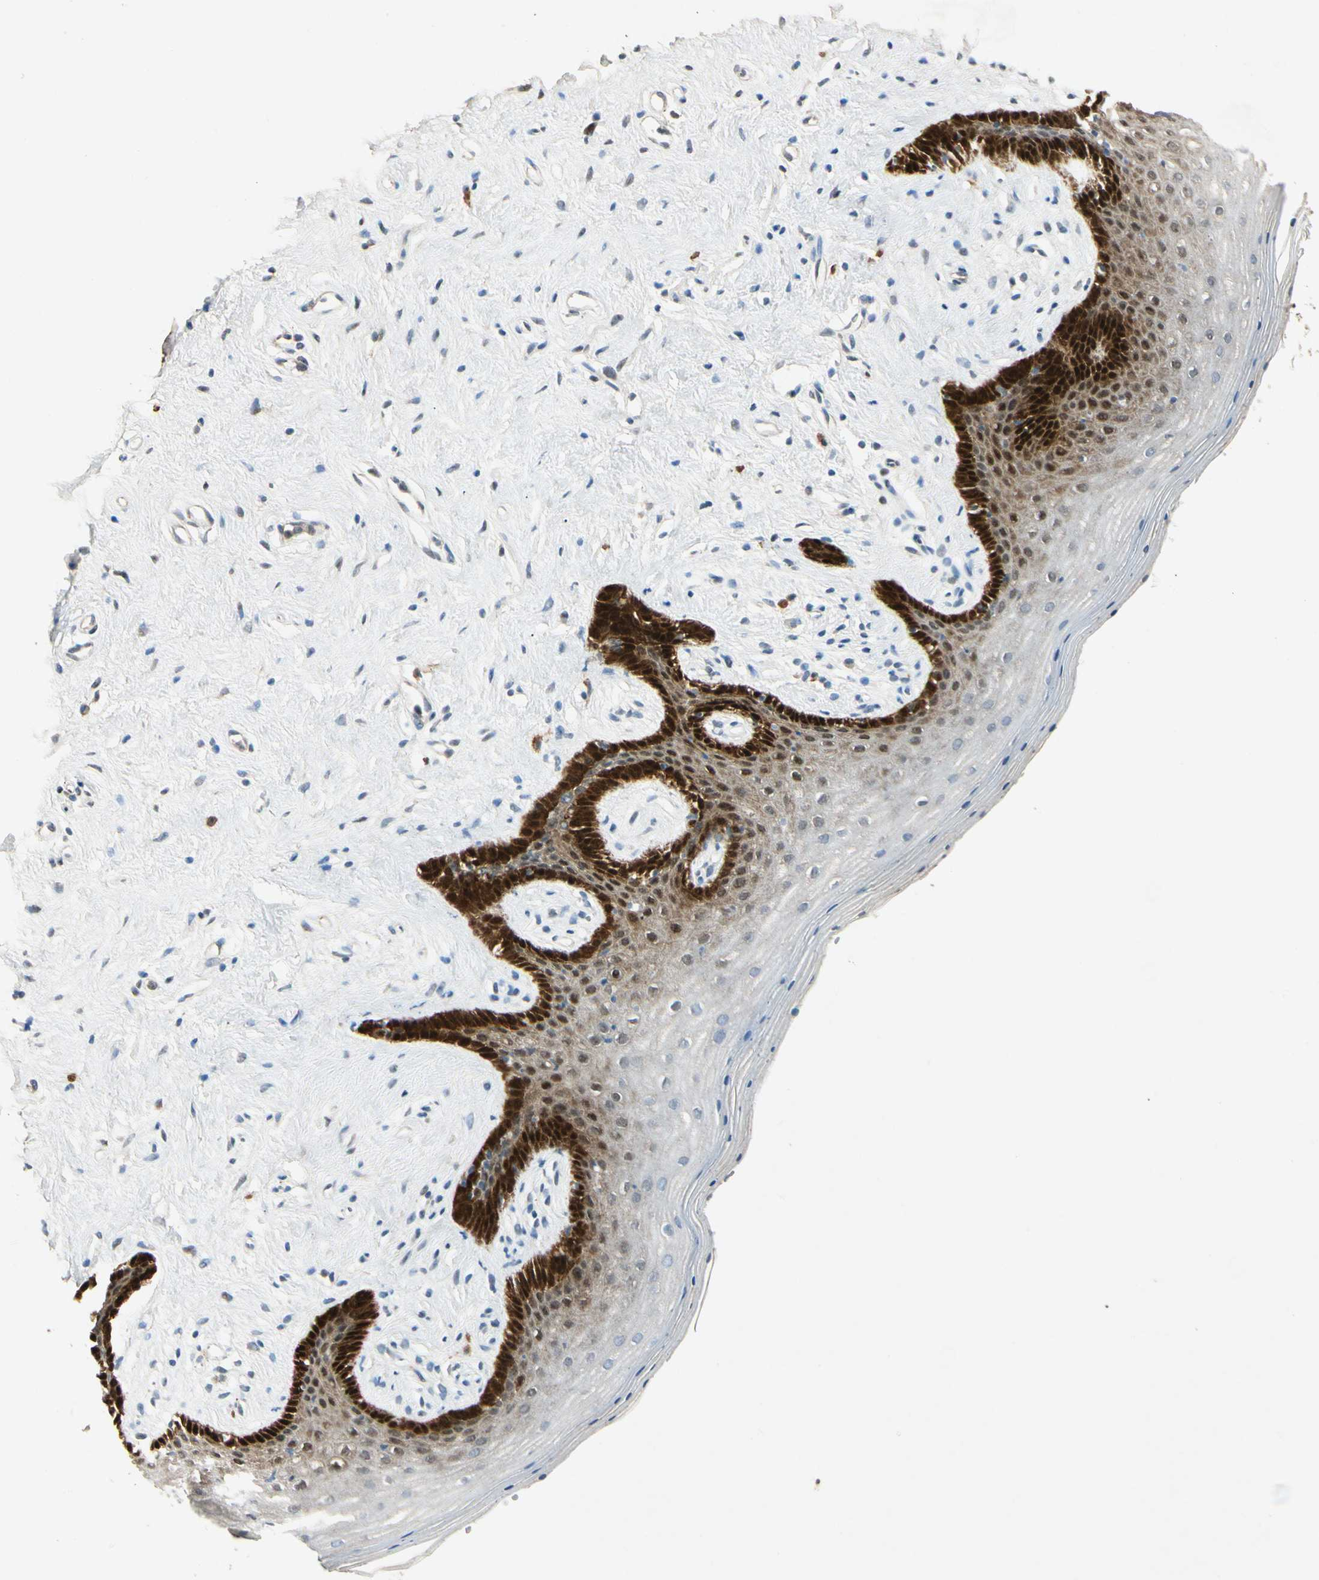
{"staining": {"intensity": "strong", "quantity": "<25%", "location": "nuclear"}, "tissue": "vagina", "cell_type": "Squamous epithelial cells", "image_type": "normal", "snomed": [{"axis": "morphology", "description": "Normal tissue, NOS"}, {"axis": "topography", "description": "Vagina"}], "caption": "A high-resolution histopathology image shows immunohistochemistry staining of normal vagina, which shows strong nuclear staining in approximately <25% of squamous epithelial cells.", "gene": "HSPA1B", "patient": {"sex": "female", "age": 44}}